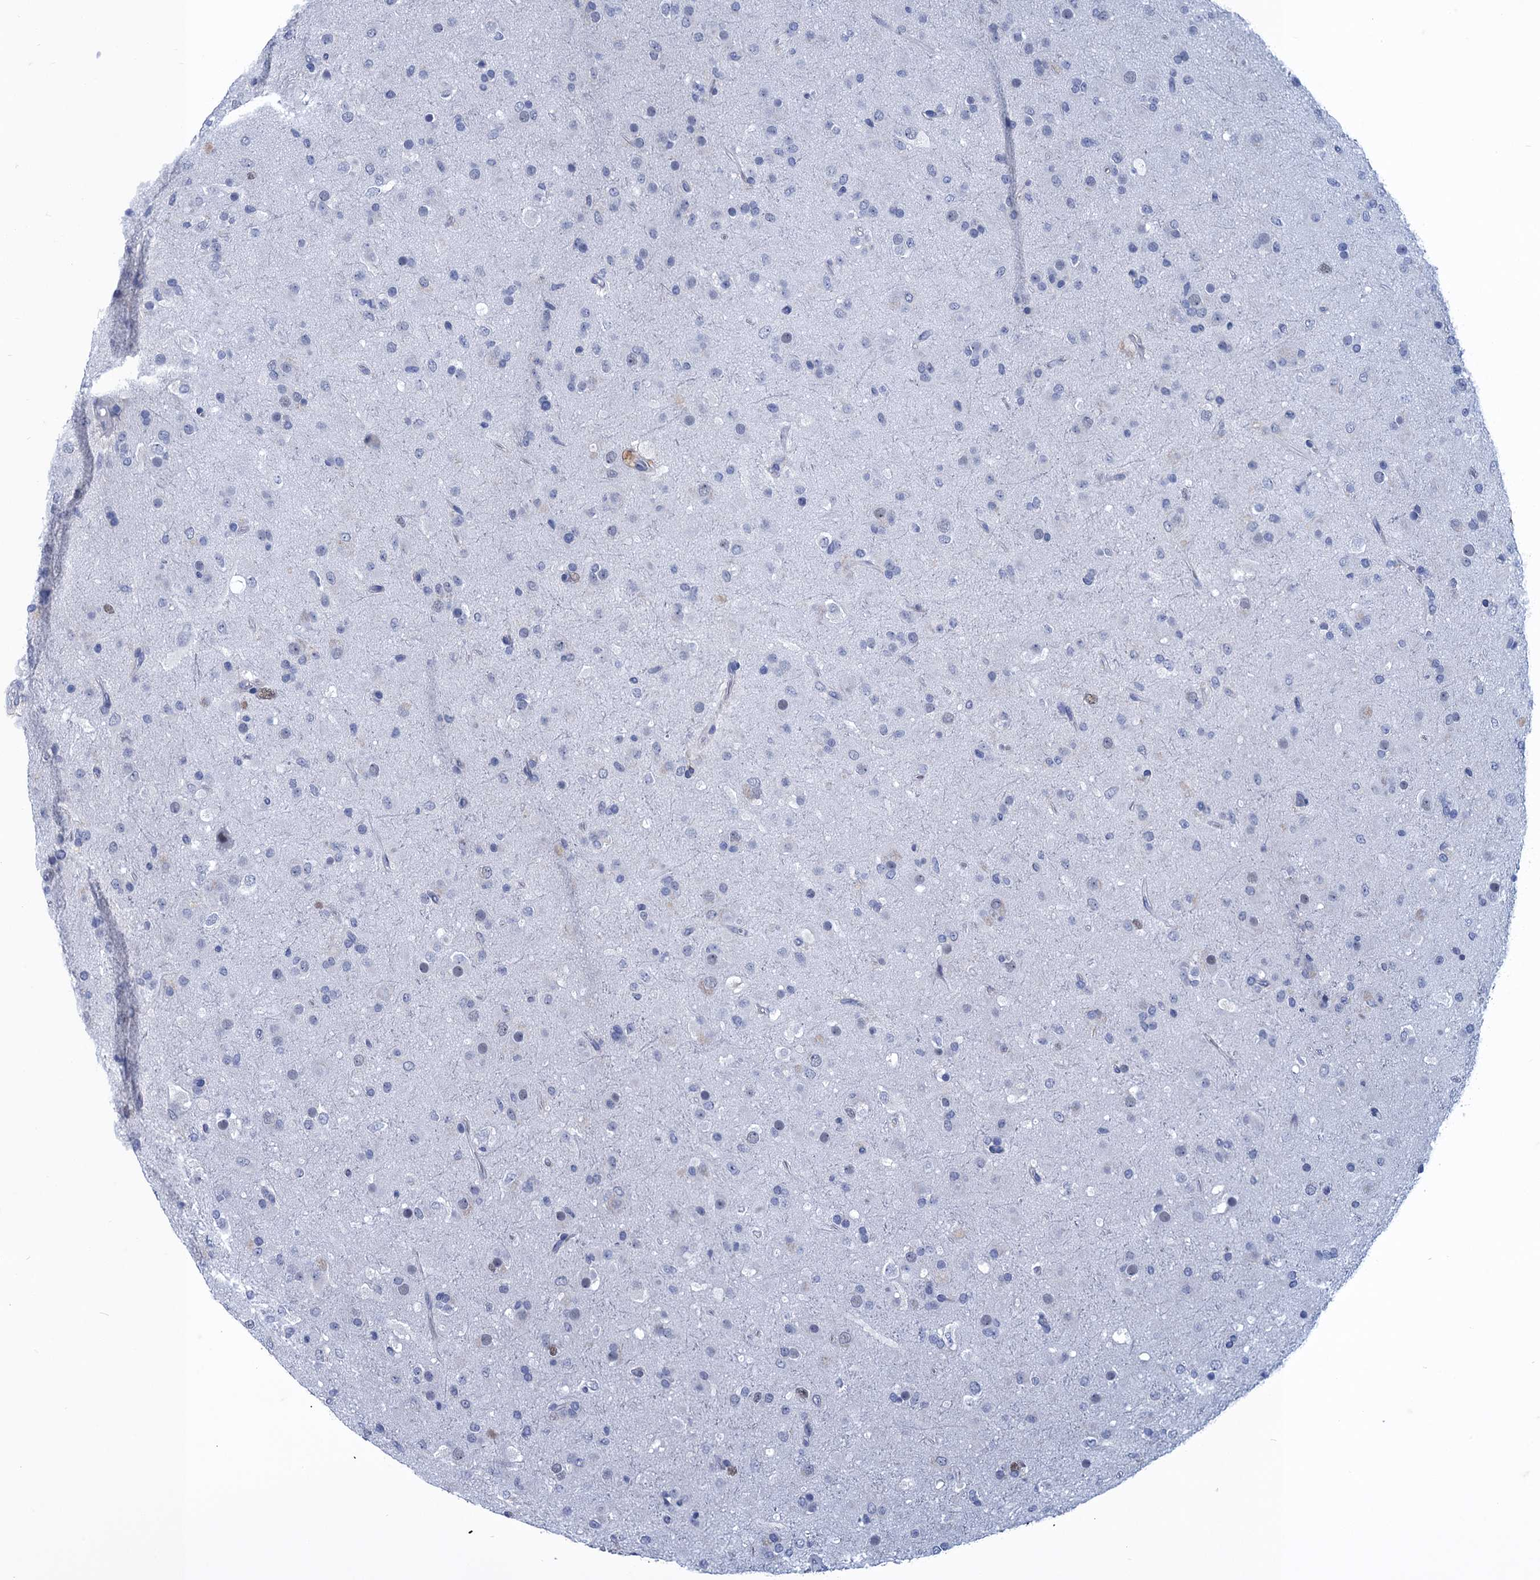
{"staining": {"intensity": "negative", "quantity": "none", "location": "none"}, "tissue": "glioma", "cell_type": "Tumor cells", "image_type": "cancer", "snomed": [{"axis": "morphology", "description": "Glioma, malignant, Low grade"}, {"axis": "topography", "description": "Brain"}], "caption": "There is no significant expression in tumor cells of malignant low-grade glioma. (Stains: DAB IHC with hematoxylin counter stain, Microscopy: brightfield microscopy at high magnification).", "gene": "GINS3", "patient": {"sex": "male", "age": 65}}